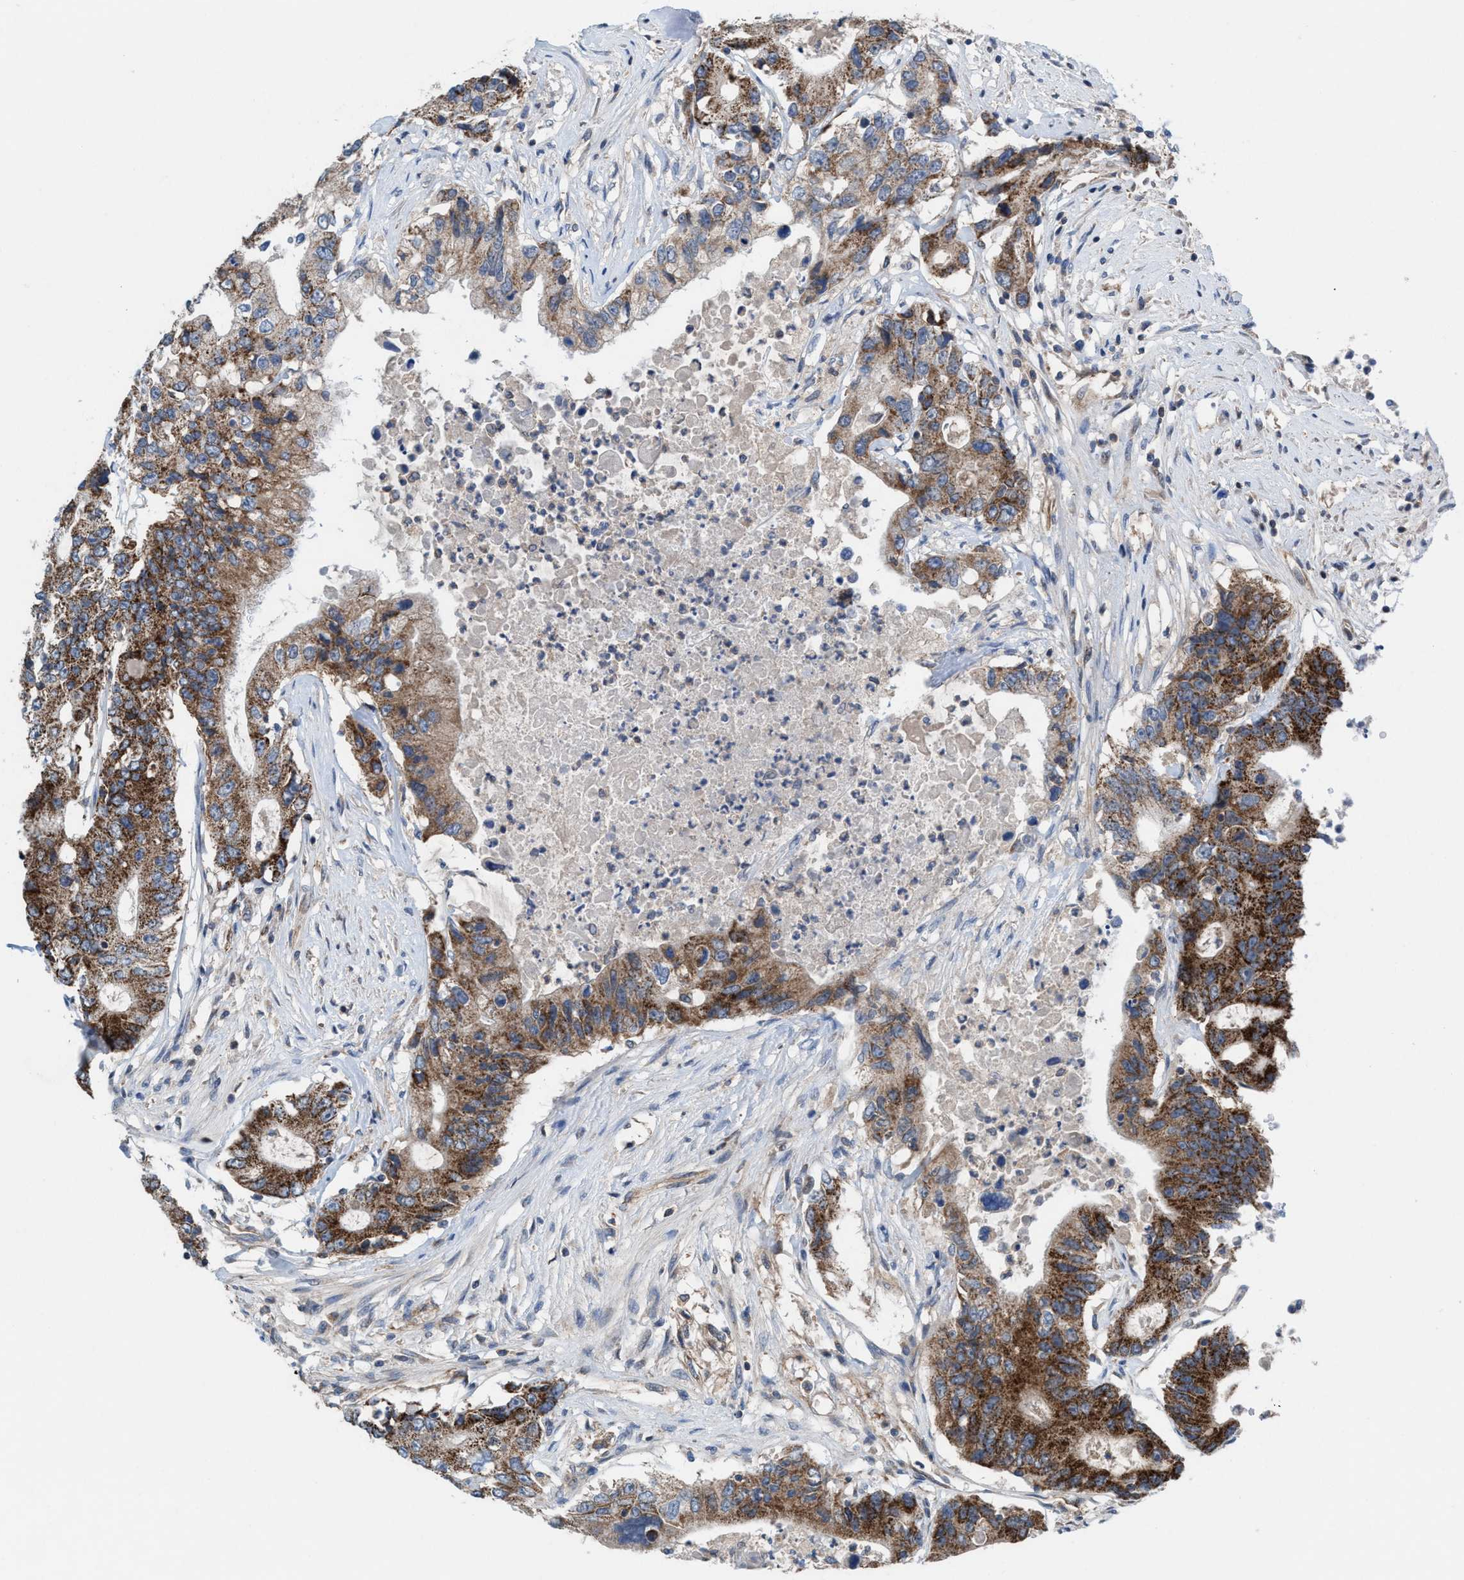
{"staining": {"intensity": "strong", "quantity": ">75%", "location": "cytoplasmic/membranous"}, "tissue": "colorectal cancer", "cell_type": "Tumor cells", "image_type": "cancer", "snomed": [{"axis": "morphology", "description": "Adenocarcinoma, NOS"}, {"axis": "topography", "description": "Colon"}], "caption": "A histopathology image showing strong cytoplasmic/membranous expression in approximately >75% of tumor cells in colorectal cancer, as visualized by brown immunohistochemical staining.", "gene": "MRM1", "patient": {"sex": "female", "age": 77}}